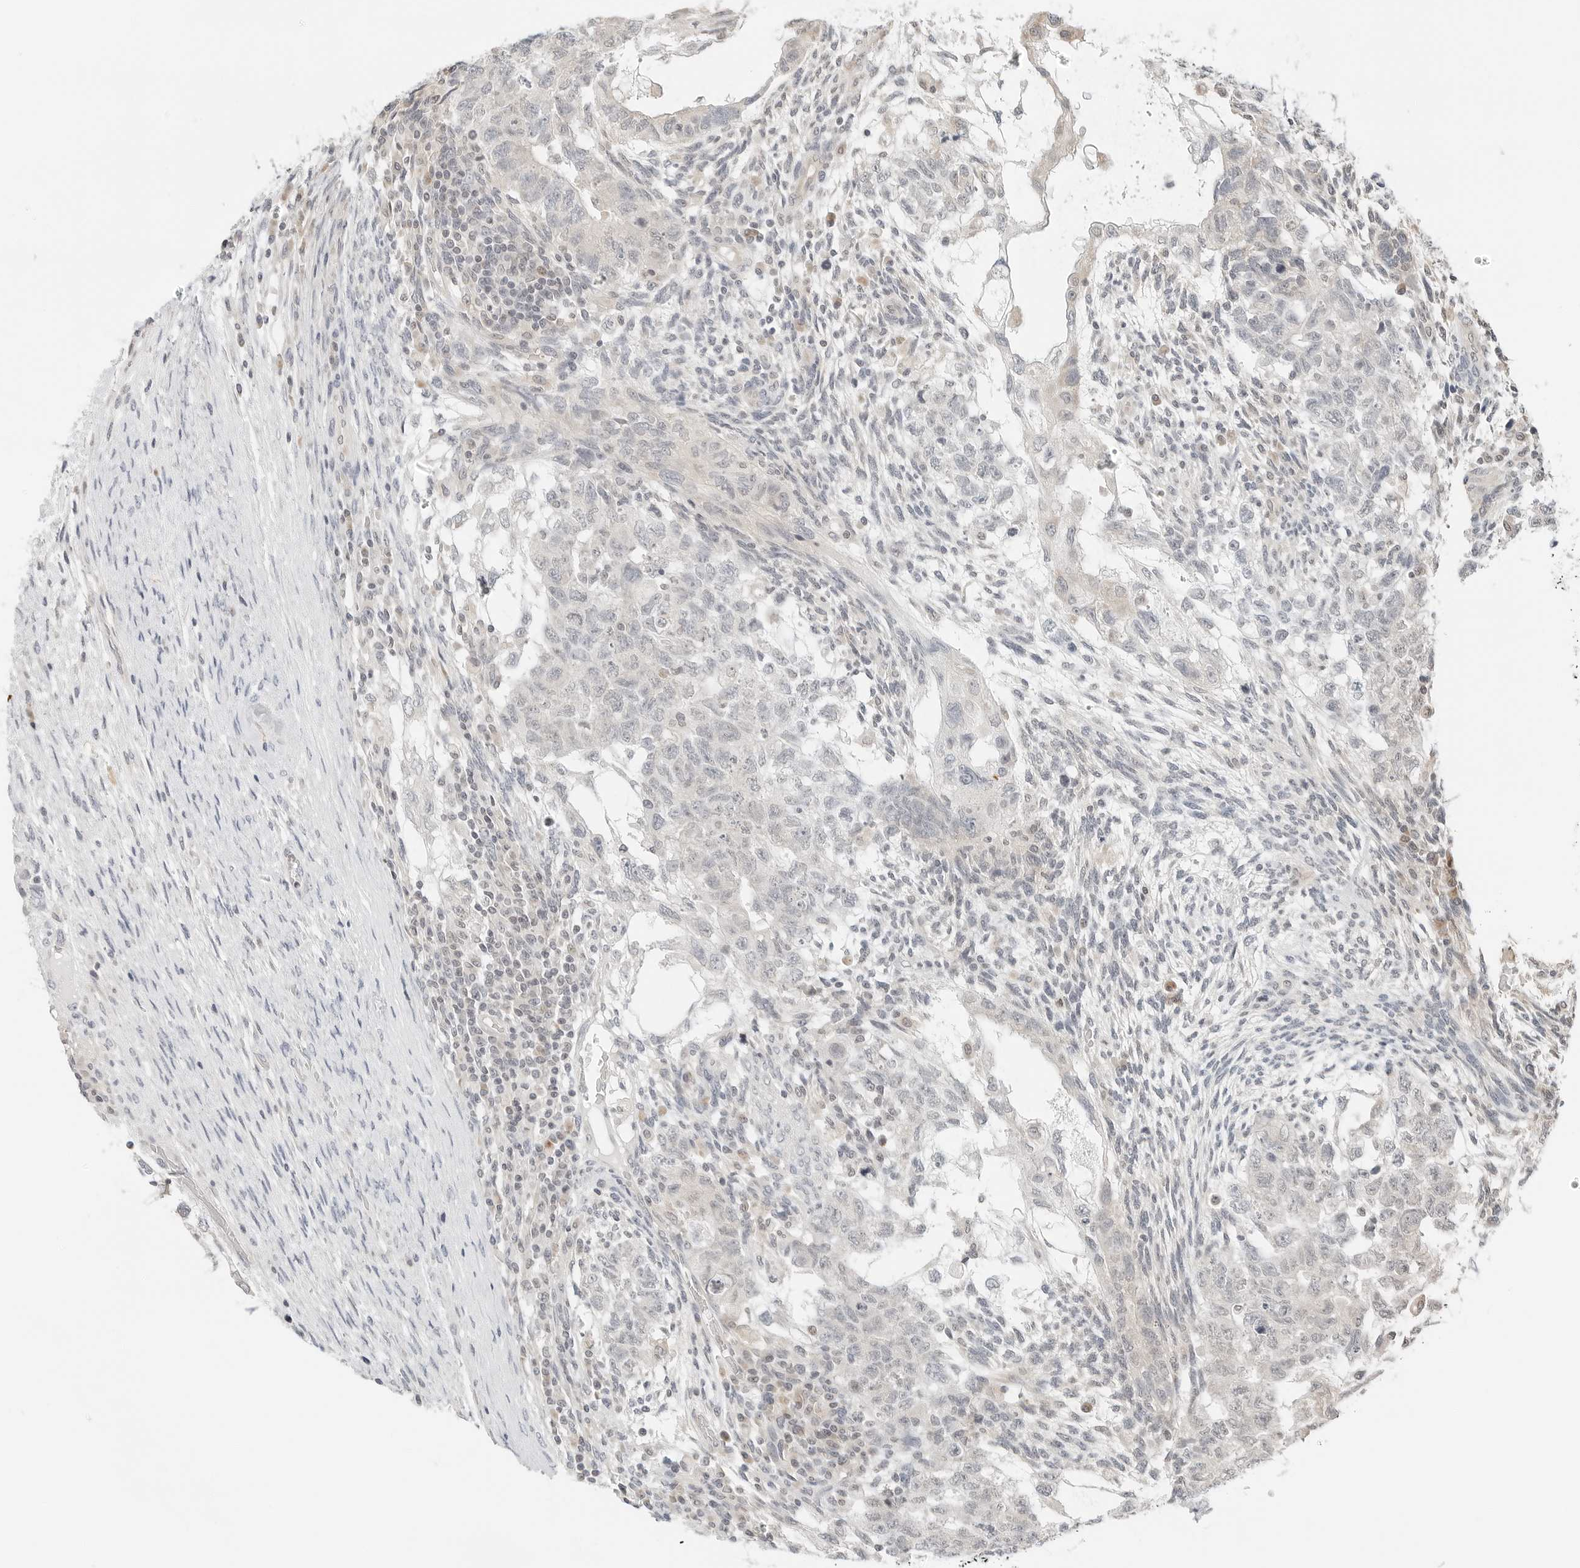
{"staining": {"intensity": "negative", "quantity": "none", "location": "none"}, "tissue": "testis cancer", "cell_type": "Tumor cells", "image_type": "cancer", "snomed": [{"axis": "morphology", "description": "Normal tissue, NOS"}, {"axis": "morphology", "description": "Carcinoma, Embryonal, NOS"}, {"axis": "topography", "description": "Testis"}], "caption": "DAB (3,3'-diaminobenzidine) immunohistochemical staining of human testis embryonal carcinoma exhibits no significant expression in tumor cells.", "gene": "IQCC", "patient": {"sex": "male", "age": 36}}